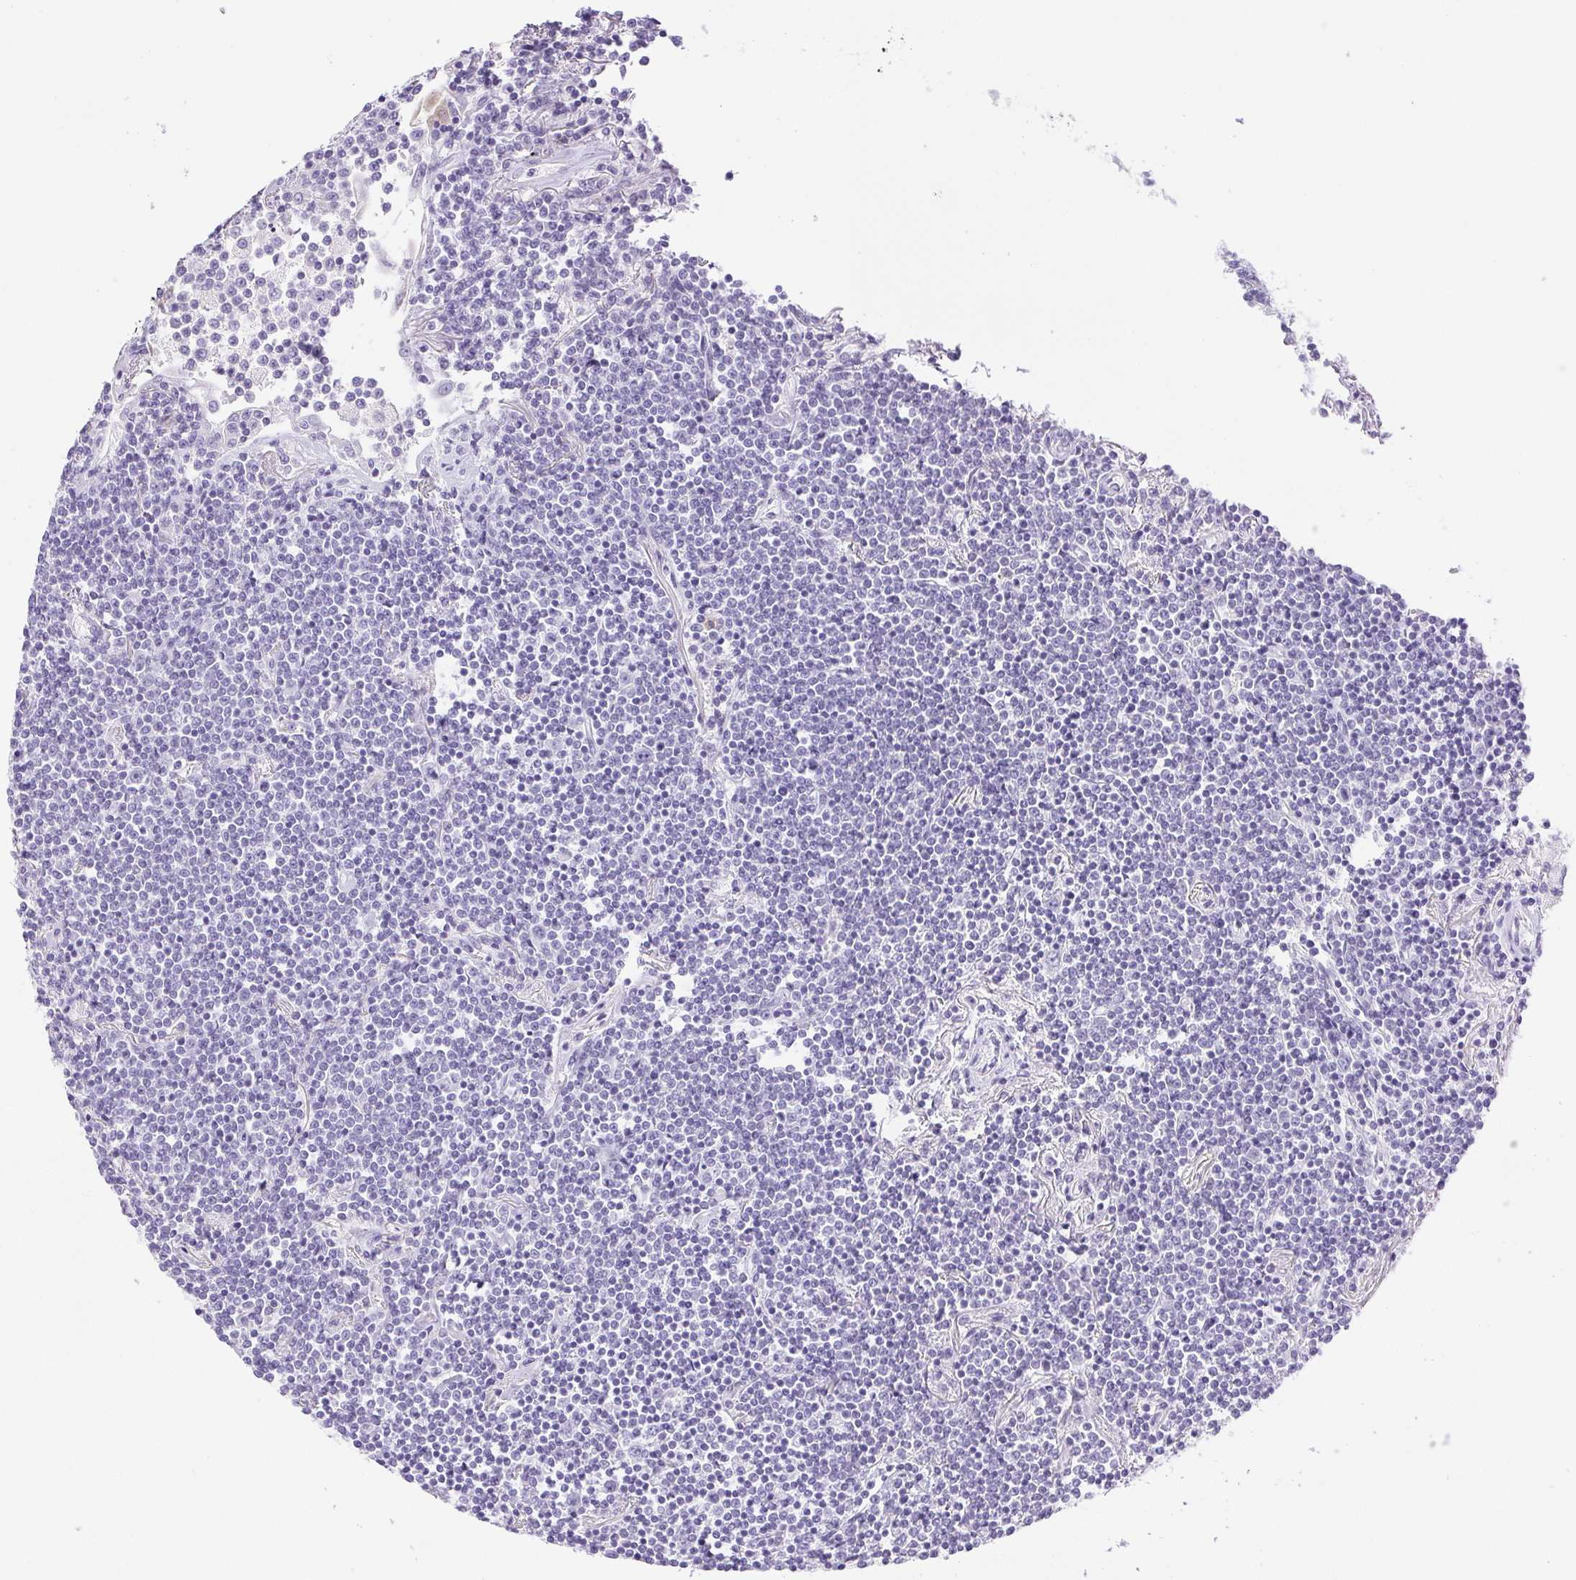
{"staining": {"intensity": "negative", "quantity": "none", "location": "none"}, "tissue": "lymphoma", "cell_type": "Tumor cells", "image_type": "cancer", "snomed": [{"axis": "morphology", "description": "Malignant lymphoma, non-Hodgkin's type, Low grade"}, {"axis": "topography", "description": "Lung"}], "caption": "The immunohistochemistry micrograph has no significant positivity in tumor cells of lymphoma tissue.", "gene": "HLA-G", "patient": {"sex": "female", "age": 71}}